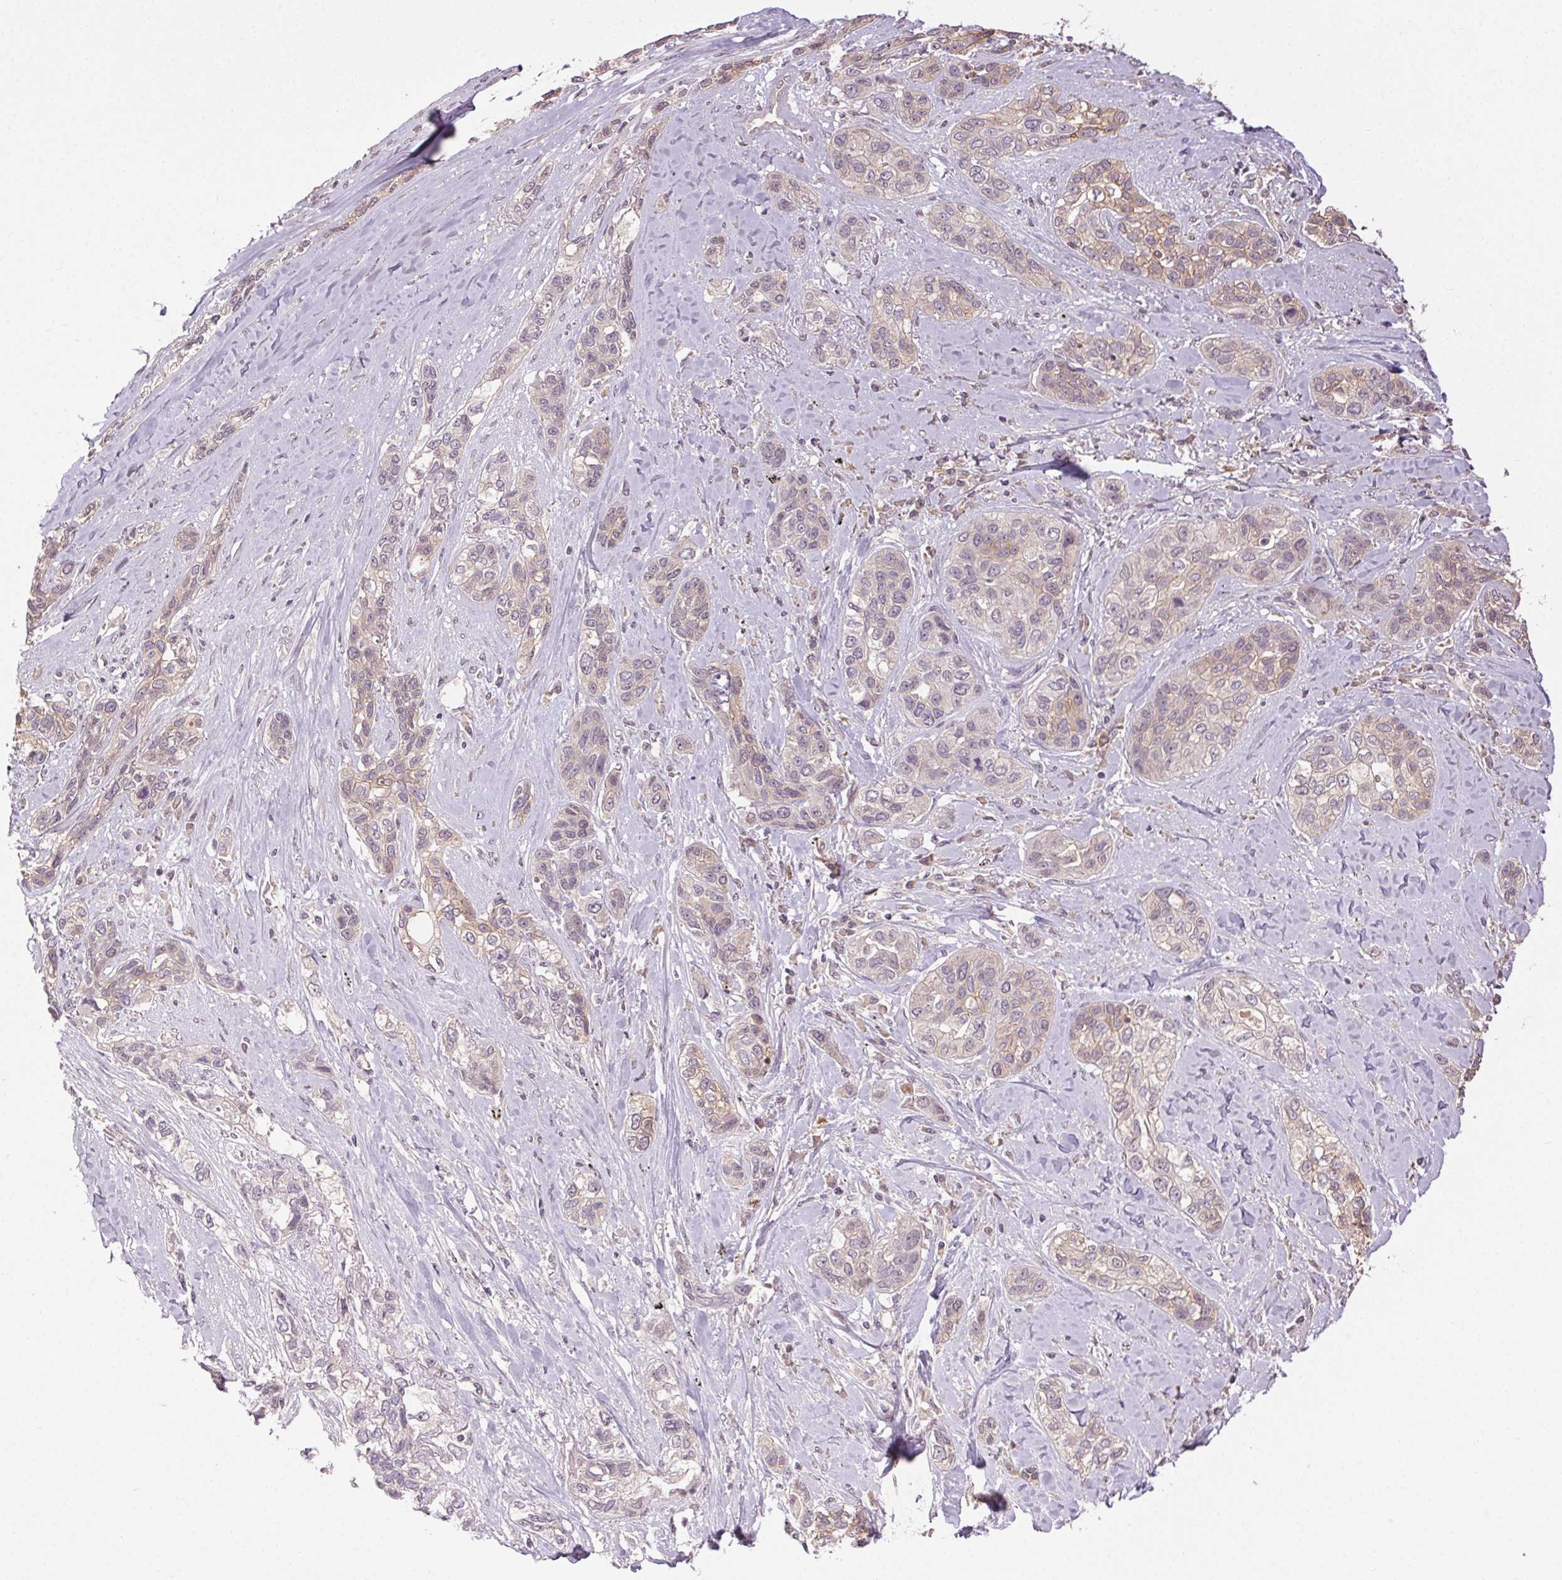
{"staining": {"intensity": "weak", "quantity": "<25%", "location": "cytoplasmic/membranous"}, "tissue": "lung cancer", "cell_type": "Tumor cells", "image_type": "cancer", "snomed": [{"axis": "morphology", "description": "Squamous cell carcinoma, NOS"}, {"axis": "topography", "description": "Lung"}], "caption": "Human lung cancer stained for a protein using immunohistochemistry shows no positivity in tumor cells.", "gene": "ATP1B3", "patient": {"sex": "female", "age": 70}}